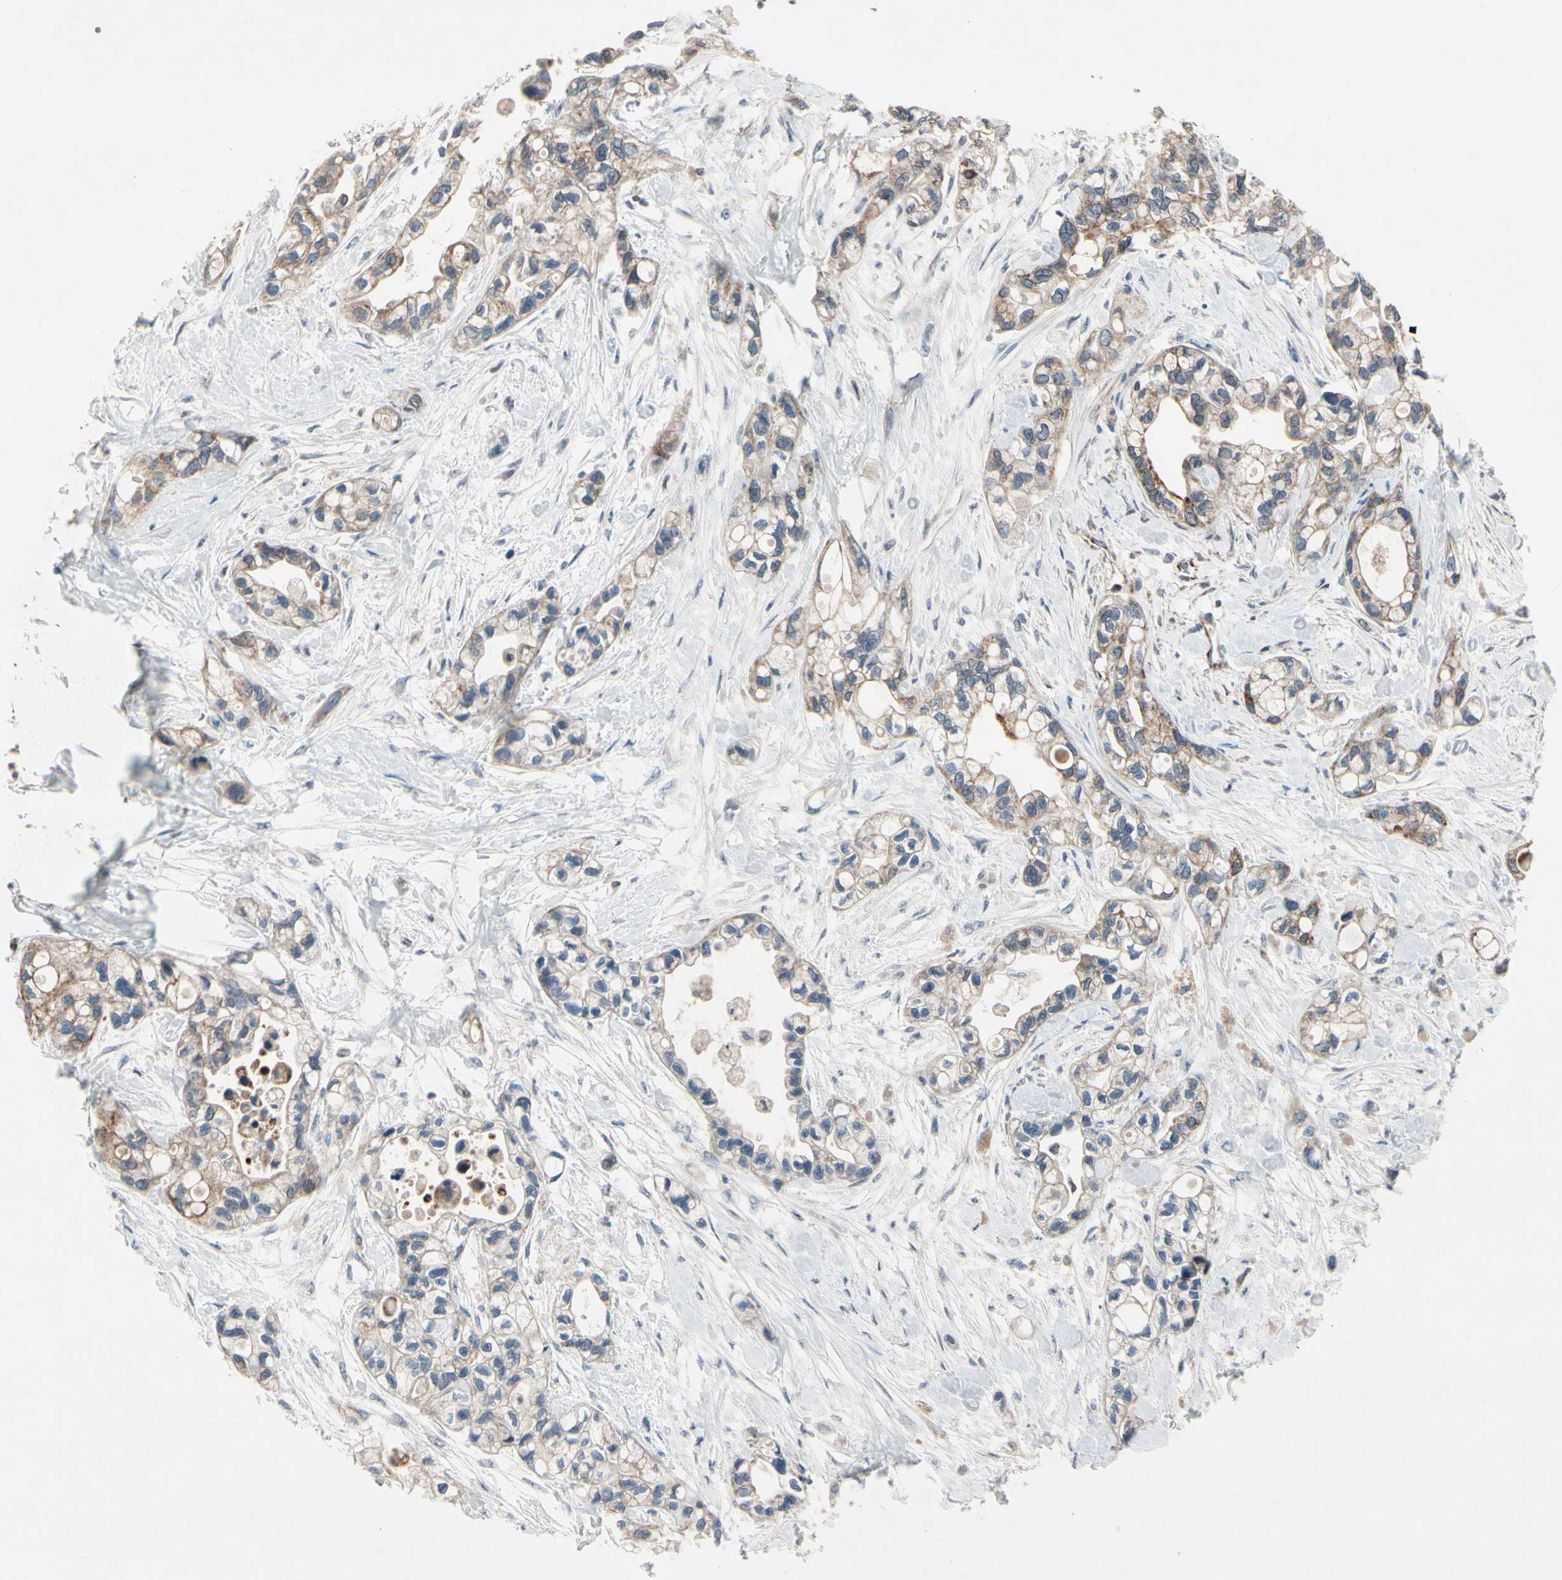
{"staining": {"intensity": "moderate", "quantity": ">75%", "location": "cytoplasmic/membranous"}, "tissue": "pancreatic cancer", "cell_type": "Tumor cells", "image_type": "cancer", "snomed": [{"axis": "morphology", "description": "Adenocarcinoma, NOS"}, {"axis": "topography", "description": "Pancreas"}], "caption": "Pancreatic cancer (adenocarcinoma) stained for a protein (brown) shows moderate cytoplasmic/membranous positive staining in about >75% of tumor cells.", "gene": "CPT1A", "patient": {"sex": "female", "age": 77}}